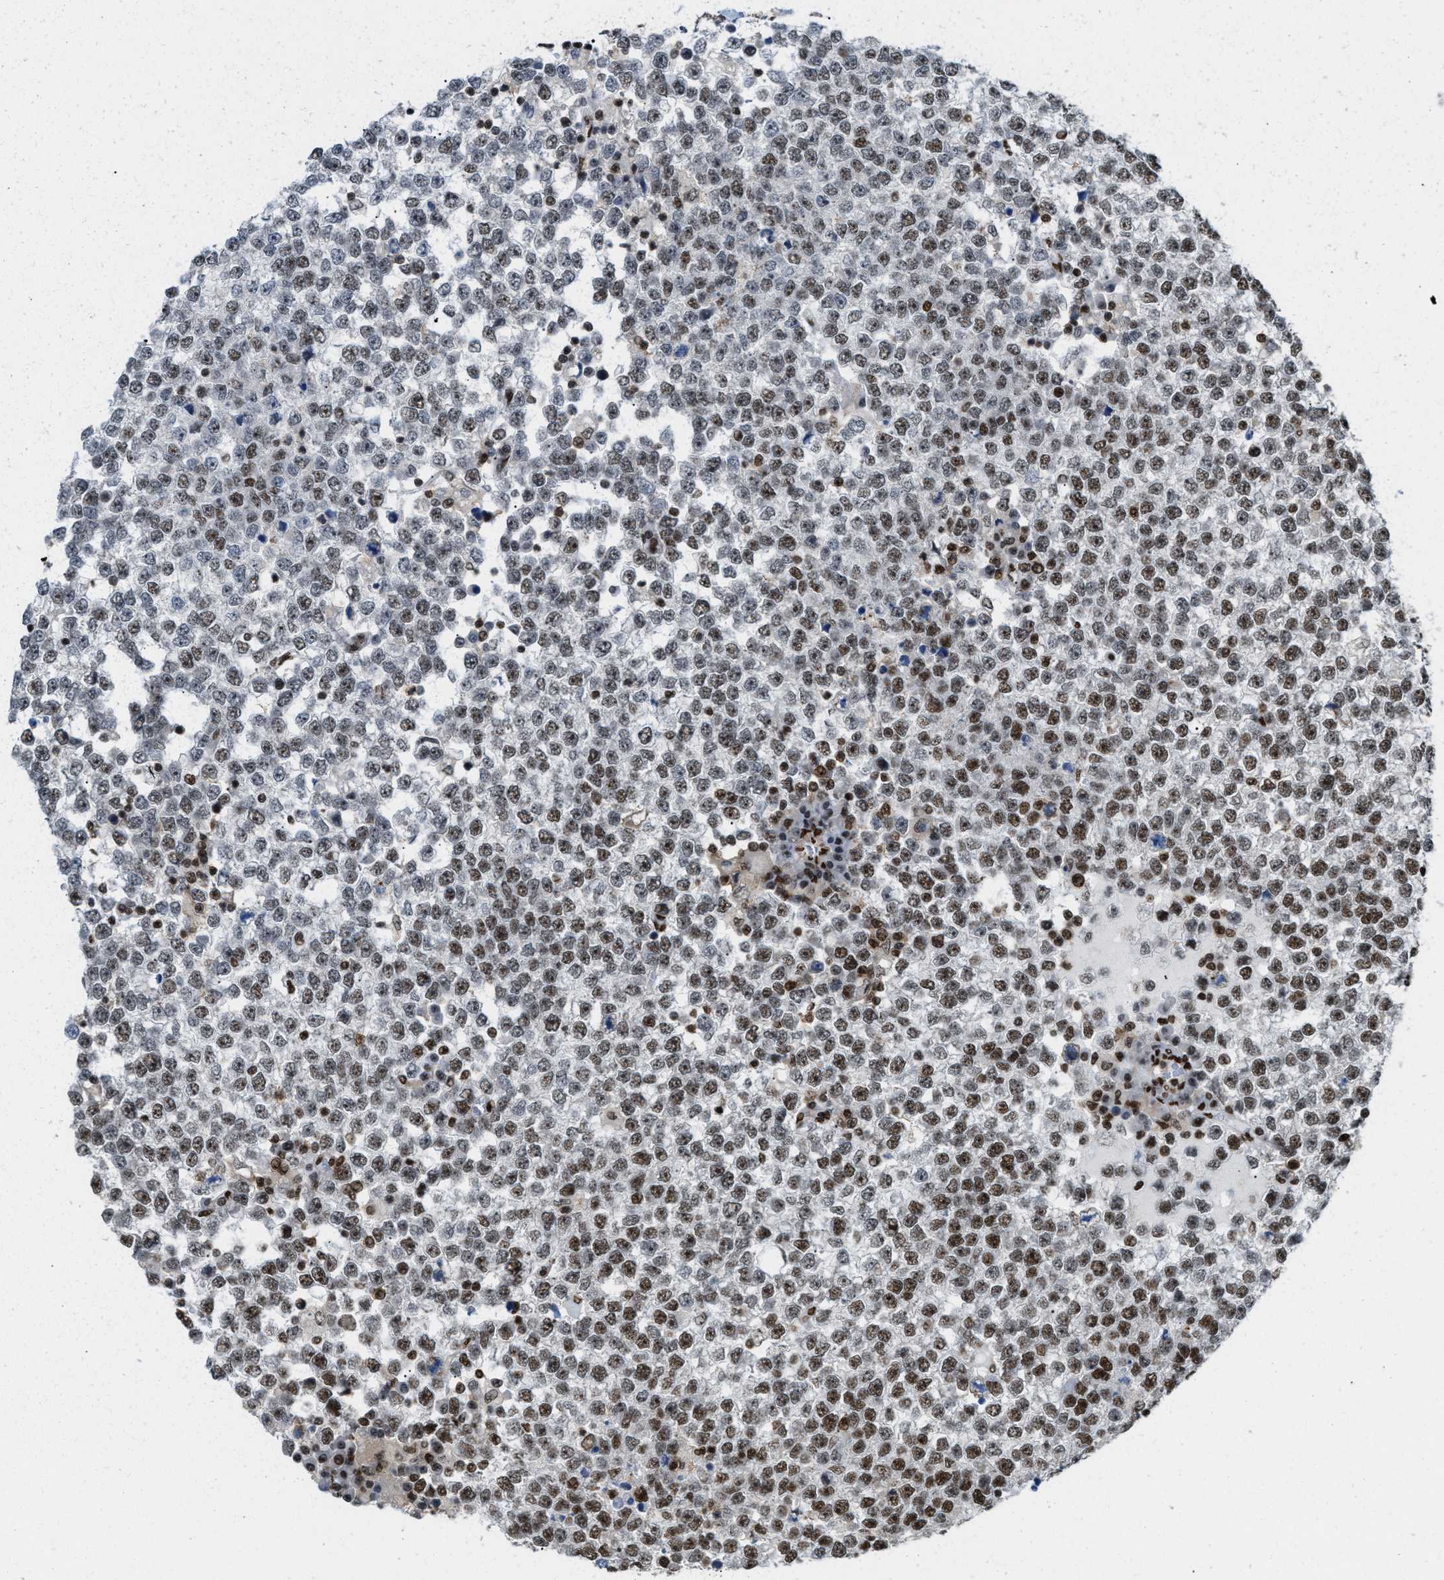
{"staining": {"intensity": "moderate", "quantity": "25%-75%", "location": "nuclear"}, "tissue": "testis cancer", "cell_type": "Tumor cells", "image_type": "cancer", "snomed": [{"axis": "morphology", "description": "Seminoma, NOS"}, {"axis": "topography", "description": "Testis"}], "caption": "Moderate nuclear staining for a protein is identified in about 25%-75% of tumor cells of seminoma (testis) using IHC.", "gene": "NUMA1", "patient": {"sex": "male", "age": 65}}